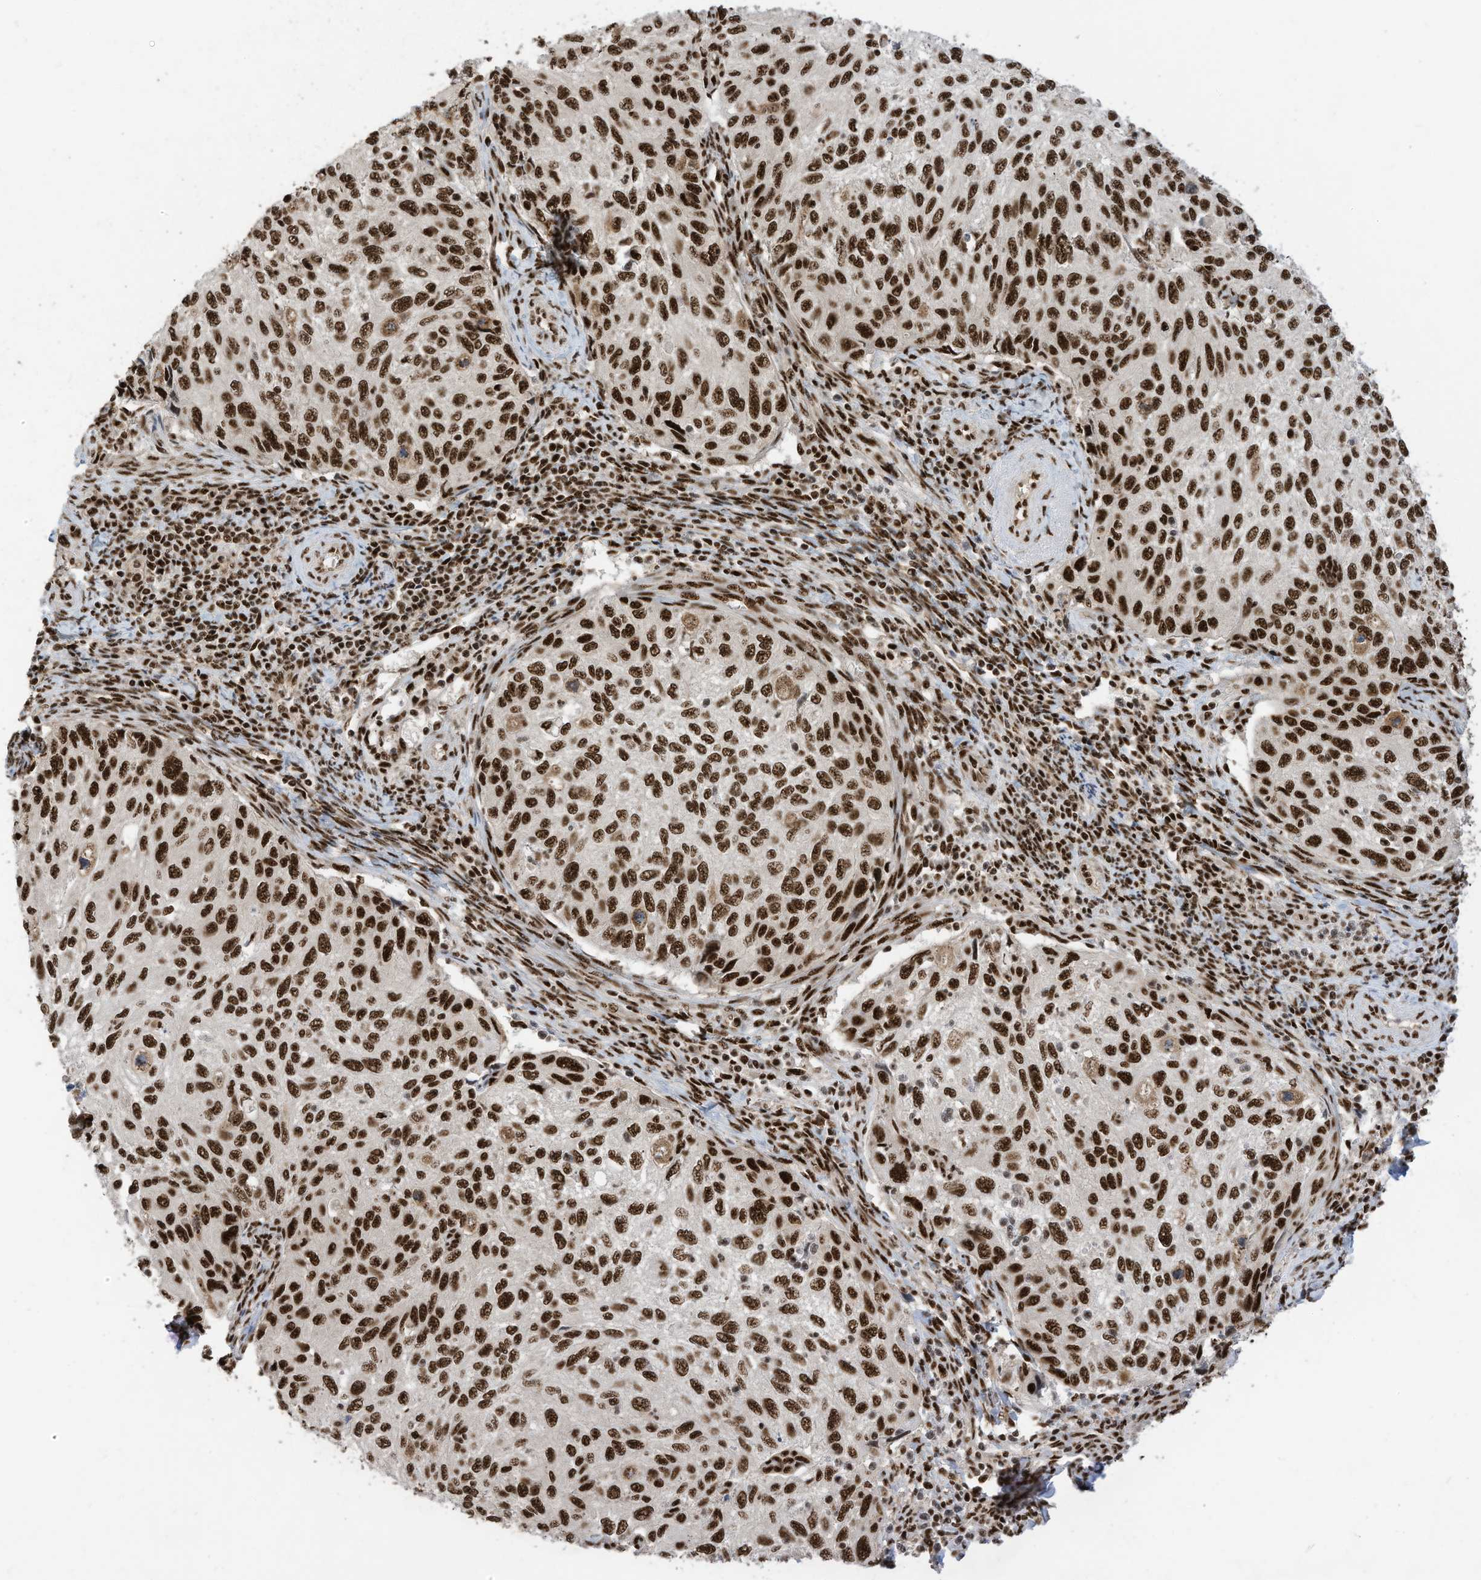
{"staining": {"intensity": "strong", "quantity": ">75%", "location": "nuclear"}, "tissue": "cervical cancer", "cell_type": "Tumor cells", "image_type": "cancer", "snomed": [{"axis": "morphology", "description": "Squamous cell carcinoma, NOS"}, {"axis": "topography", "description": "Cervix"}], "caption": "IHC of cervical cancer (squamous cell carcinoma) exhibits high levels of strong nuclear positivity in approximately >75% of tumor cells. (DAB IHC, brown staining for protein, blue staining for nuclei).", "gene": "SF3A3", "patient": {"sex": "female", "age": 70}}